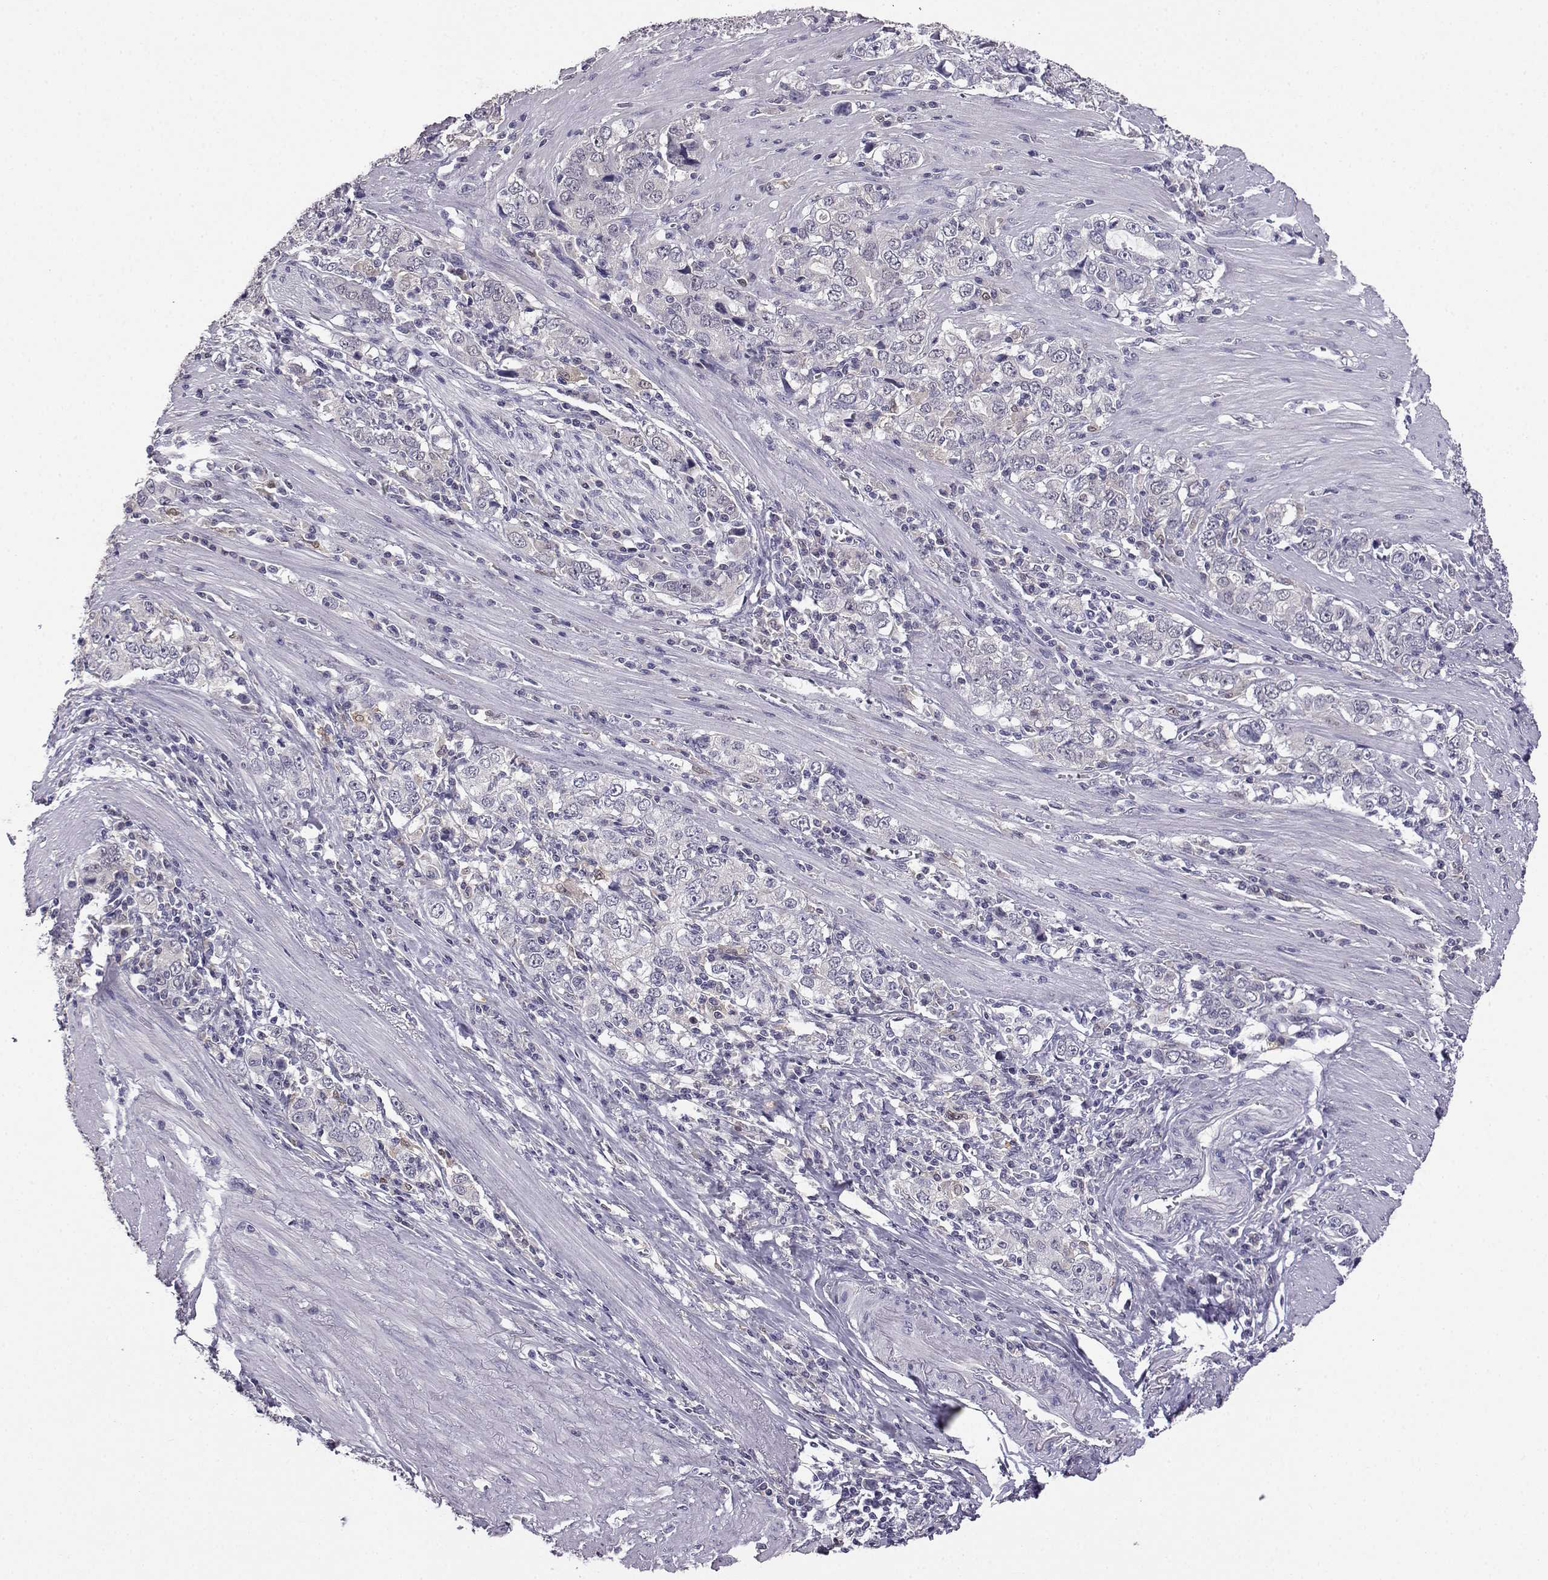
{"staining": {"intensity": "negative", "quantity": "none", "location": "none"}, "tissue": "stomach cancer", "cell_type": "Tumor cells", "image_type": "cancer", "snomed": [{"axis": "morphology", "description": "Adenocarcinoma, NOS"}, {"axis": "topography", "description": "Stomach, lower"}], "caption": "DAB (3,3'-diaminobenzidine) immunohistochemical staining of stomach cancer shows no significant positivity in tumor cells. (DAB immunohistochemistry (IHC) visualized using brightfield microscopy, high magnification).", "gene": "AKR1B1", "patient": {"sex": "female", "age": 72}}